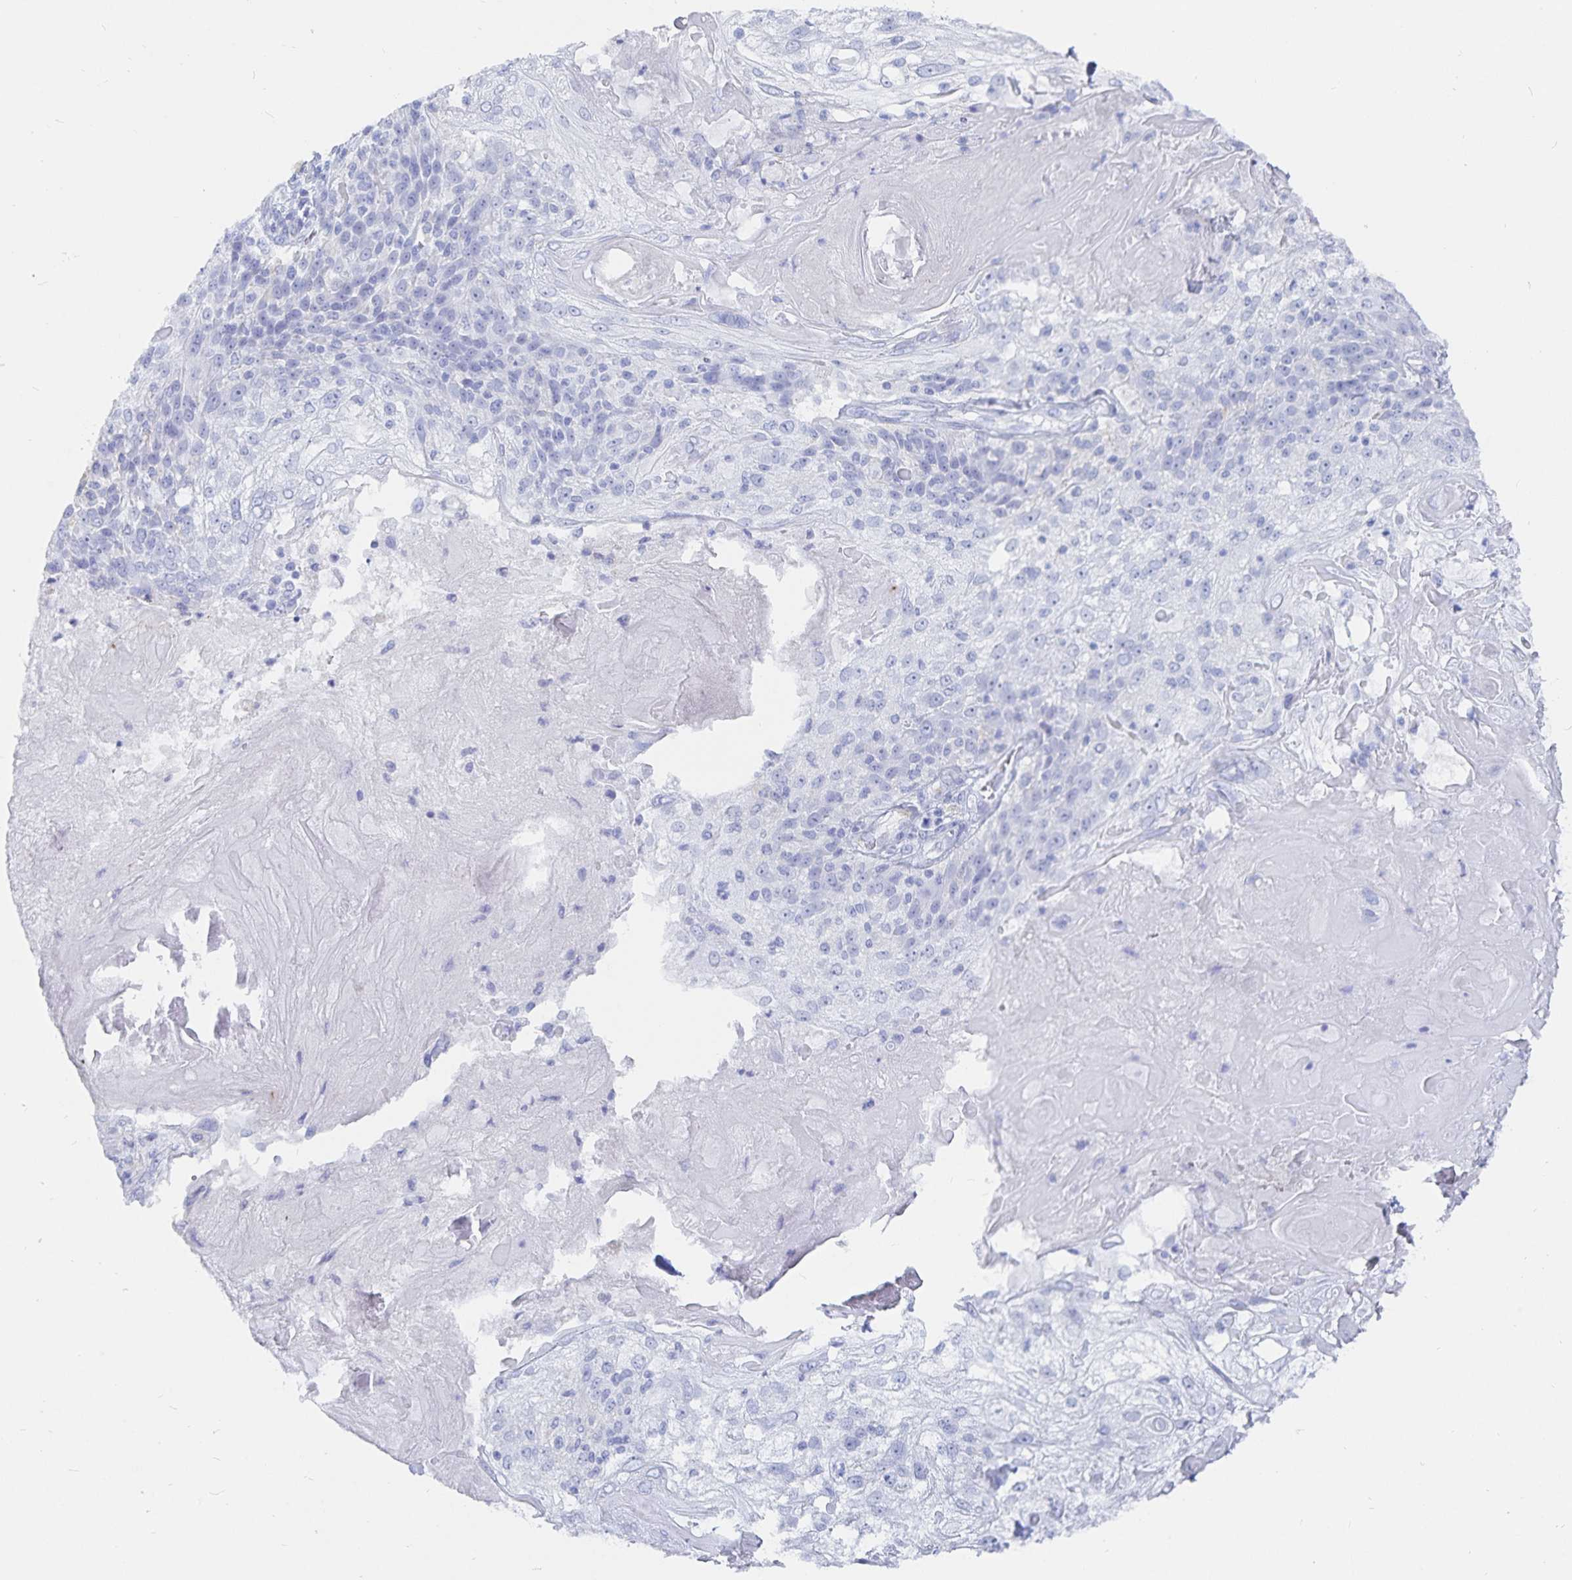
{"staining": {"intensity": "negative", "quantity": "none", "location": "none"}, "tissue": "skin cancer", "cell_type": "Tumor cells", "image_type": "cancer", "snomed": [{"axis": "morphology", "description": "Normal tissue, NOS"}, {"axis": "morphology", "description": "Squamous cell carcinoma, NOS"}, {"axis": "topography", "description": "Skin"}], "caption": "This is an IHC image of skin cancer (squamous cell carcinoma). There is no positivity in tumor cells.", "gene": "INSL5", "patient": {"sex": "female", "age": 83}}